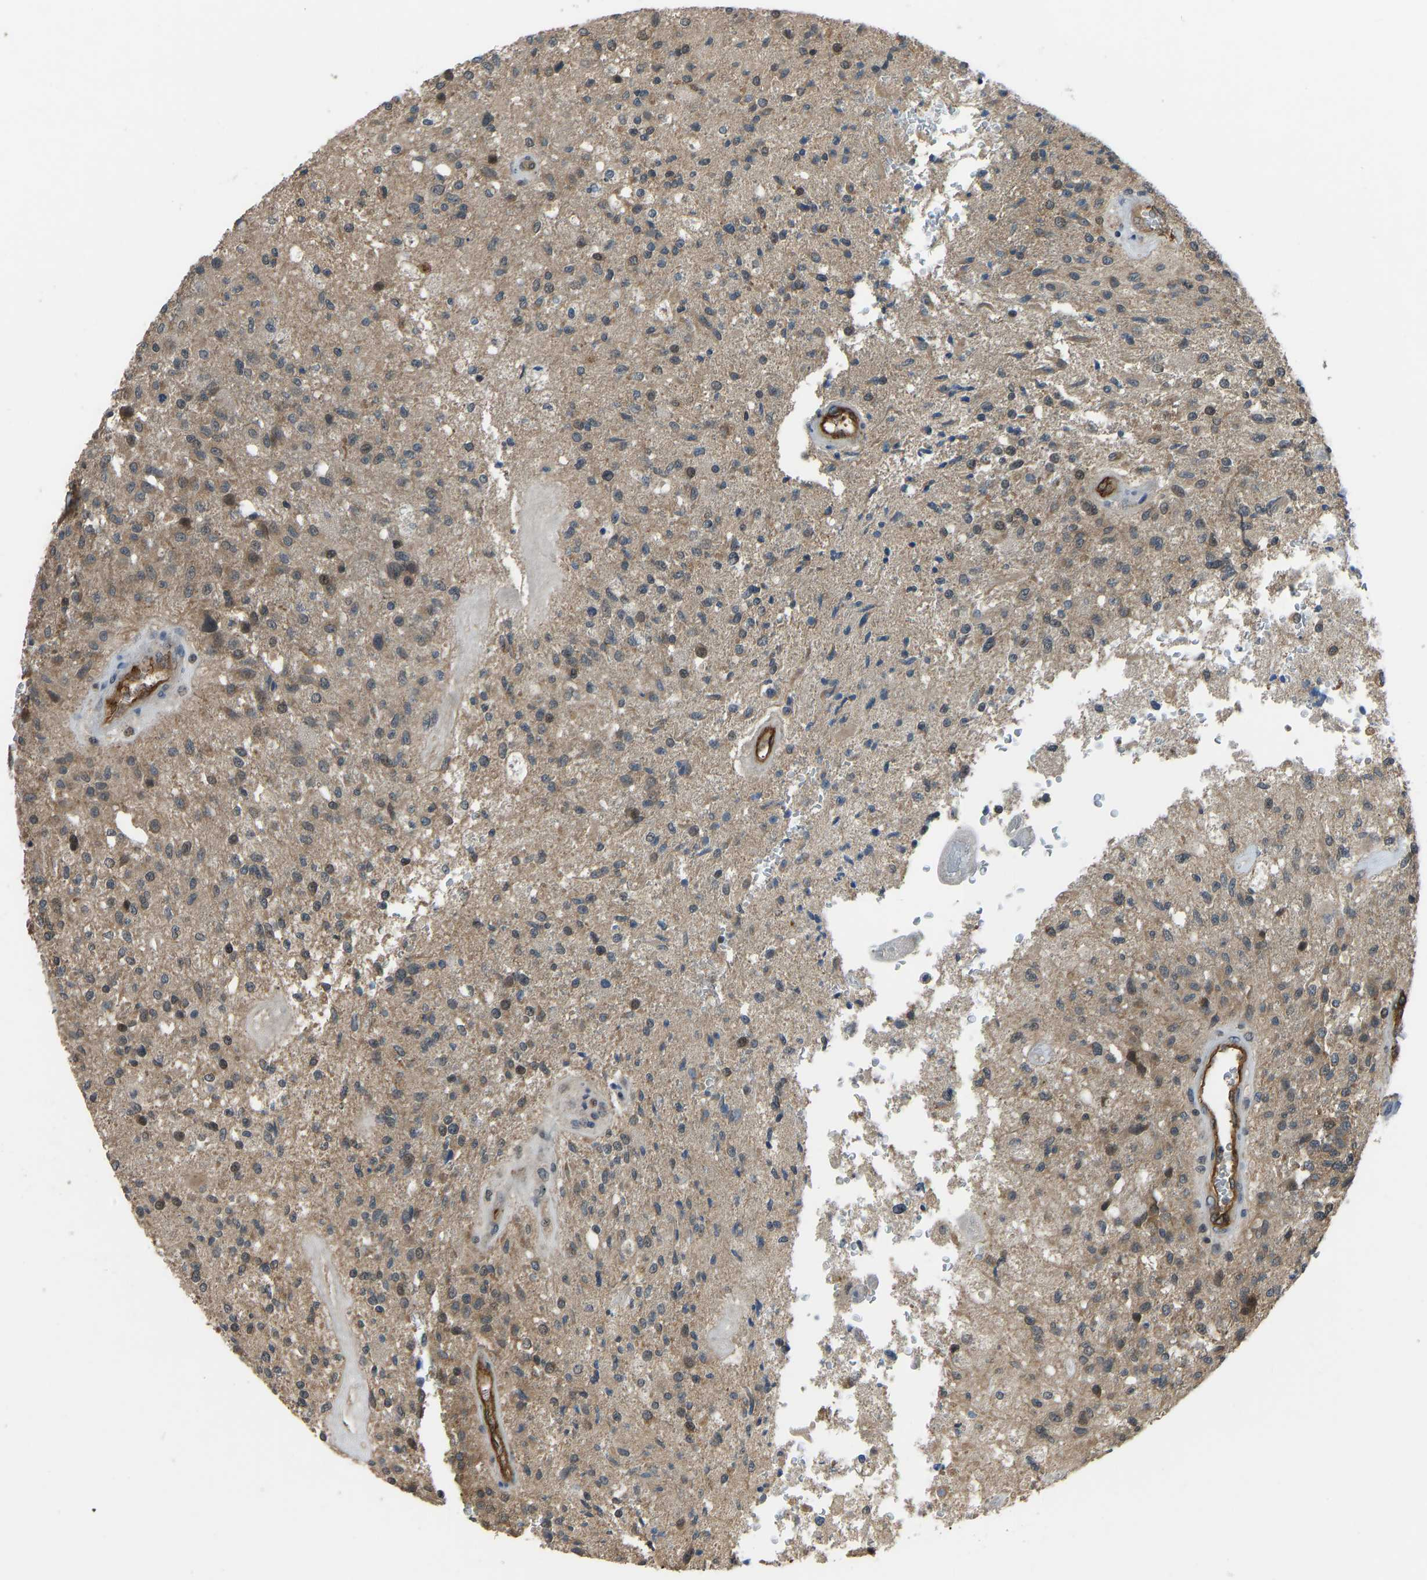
{"staining": {"intensity": "moderate", "quantity": "25%-75%", "location": "cytoplasmic/membranous,nuclear"}, "tissue": "glioma", "cell_type": "Tumor cells", "image_type": "cancer", "snomed": [{"axis": "morphology", "description": "Normal tissue, NOS"}, {"axis": "morphology", "description": "Glioma, malignant, High grade"}, {"axis": "topography", "description": "Cerebral cortex"}], "caption": "Human high-grade glioma (malignant) stained with a protein marker displays moderate staining in tumor cells.", "gene": "CCT8", "patient": {"sex": "male", "age": 77}}